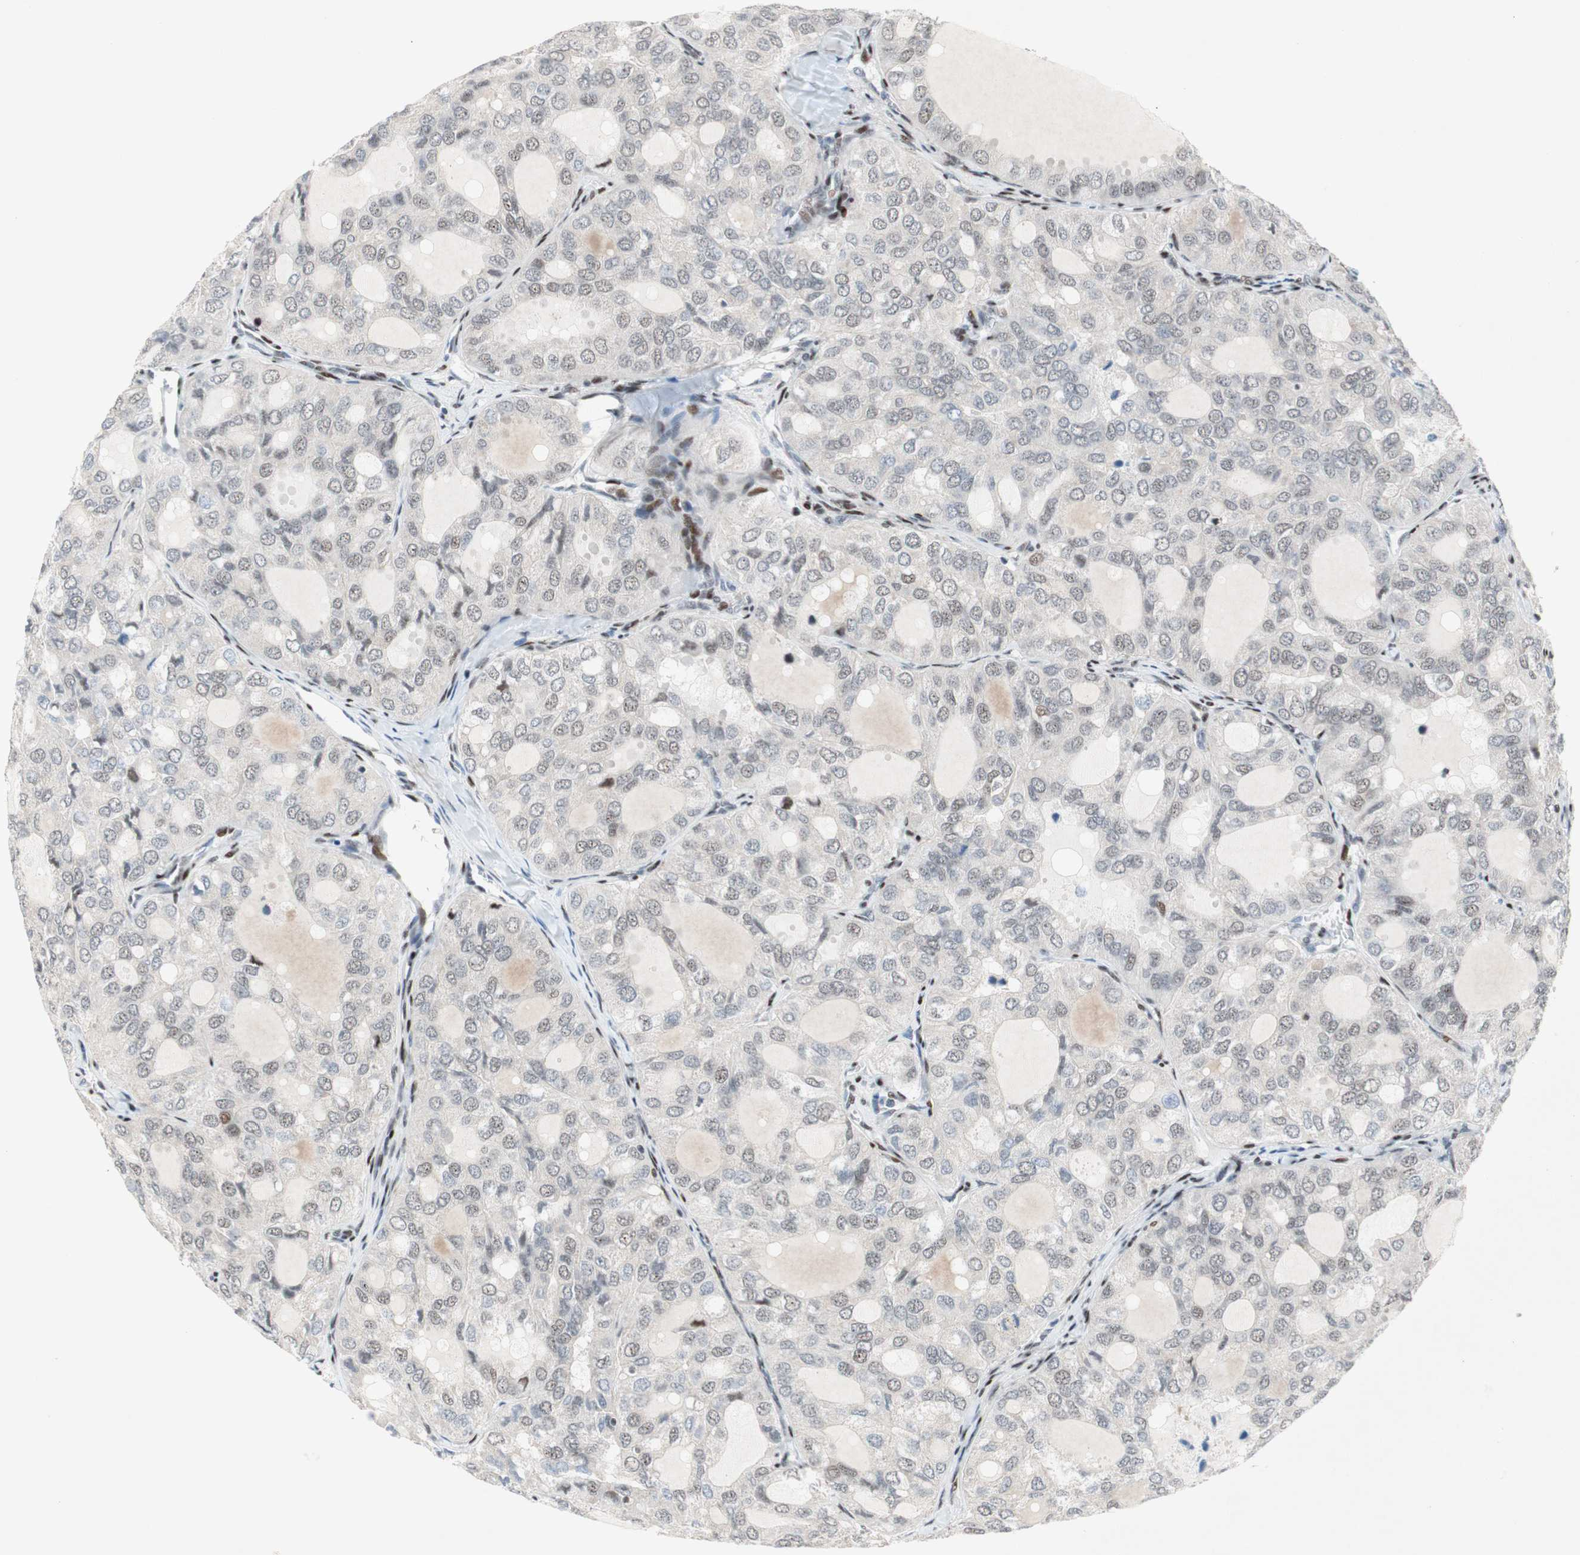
{"staining": {"intensity": "weak", "quantity": "<25%", "location": "nuclear"}, "tissue": "thyroid cancer", "cell_type": "Tumor cells", "image_type": "cancer", "snomed": [{"axis": "morphology", "description": "Follicular adenoma carcinoma, NOS"}, {"axis": "topography", "description": "Thyroid gland"}], "caption": "Immunohistochemical staining of human follicular adenoma carcinoma (thyroid) reveals no significant expression in tumor cells.", "gene": "FBXO44", "patient": {"sex": "male", "age": 75}}